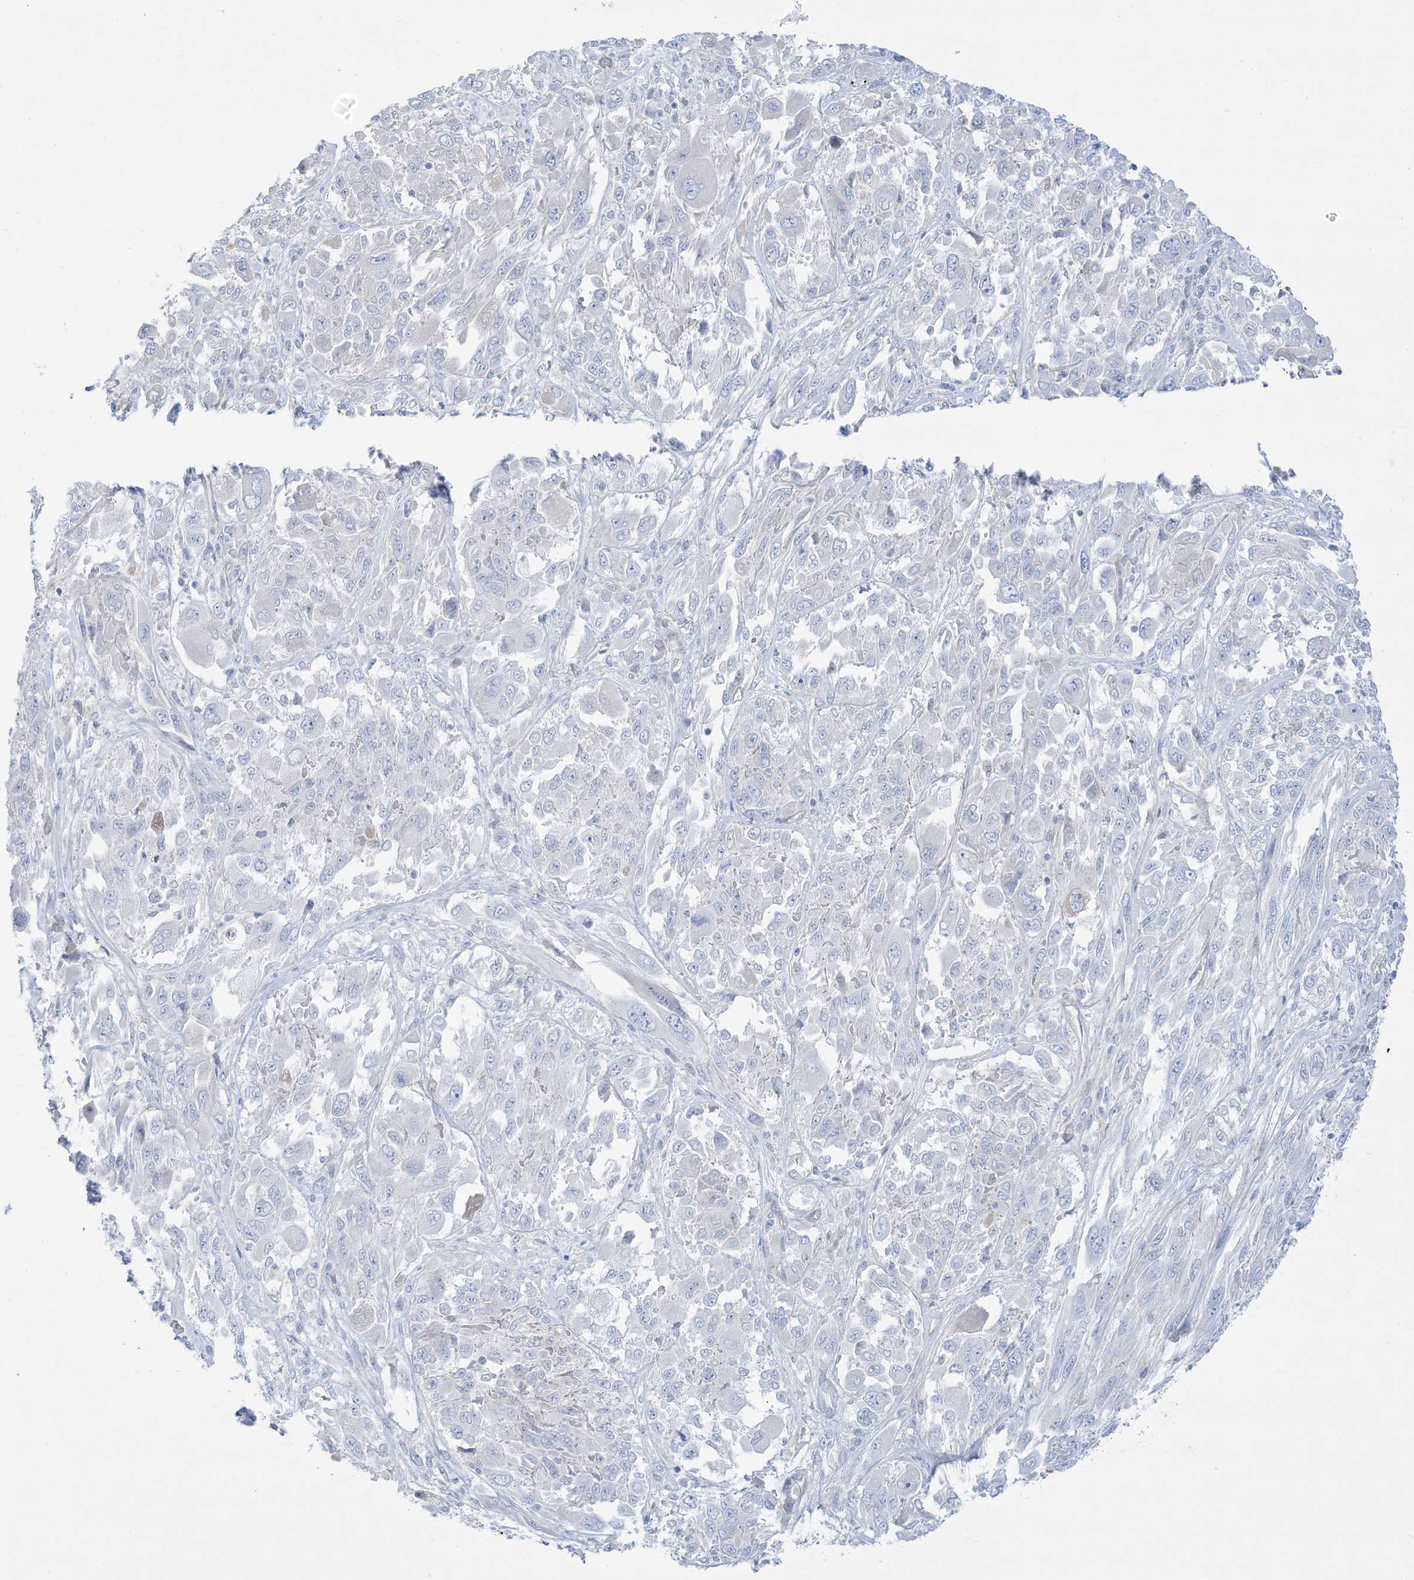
{"staining": {"intensity": "negative", "quantity": "none", "location": "none"}, "tissue": "melanoma", "cell_type": "Tumor cells", "image_type": "cancer", "snomed": [{"axis": "morphology", "description": "Malignant melanoma, NOS"}, {"axis": "topography", "description": "Skin"}], "caption": "Photomicrograph shows no significant protein expression in tumor cells of melanoma.", "gene": "ATP11C", "patient": {"sex": "female", "age": 91}}